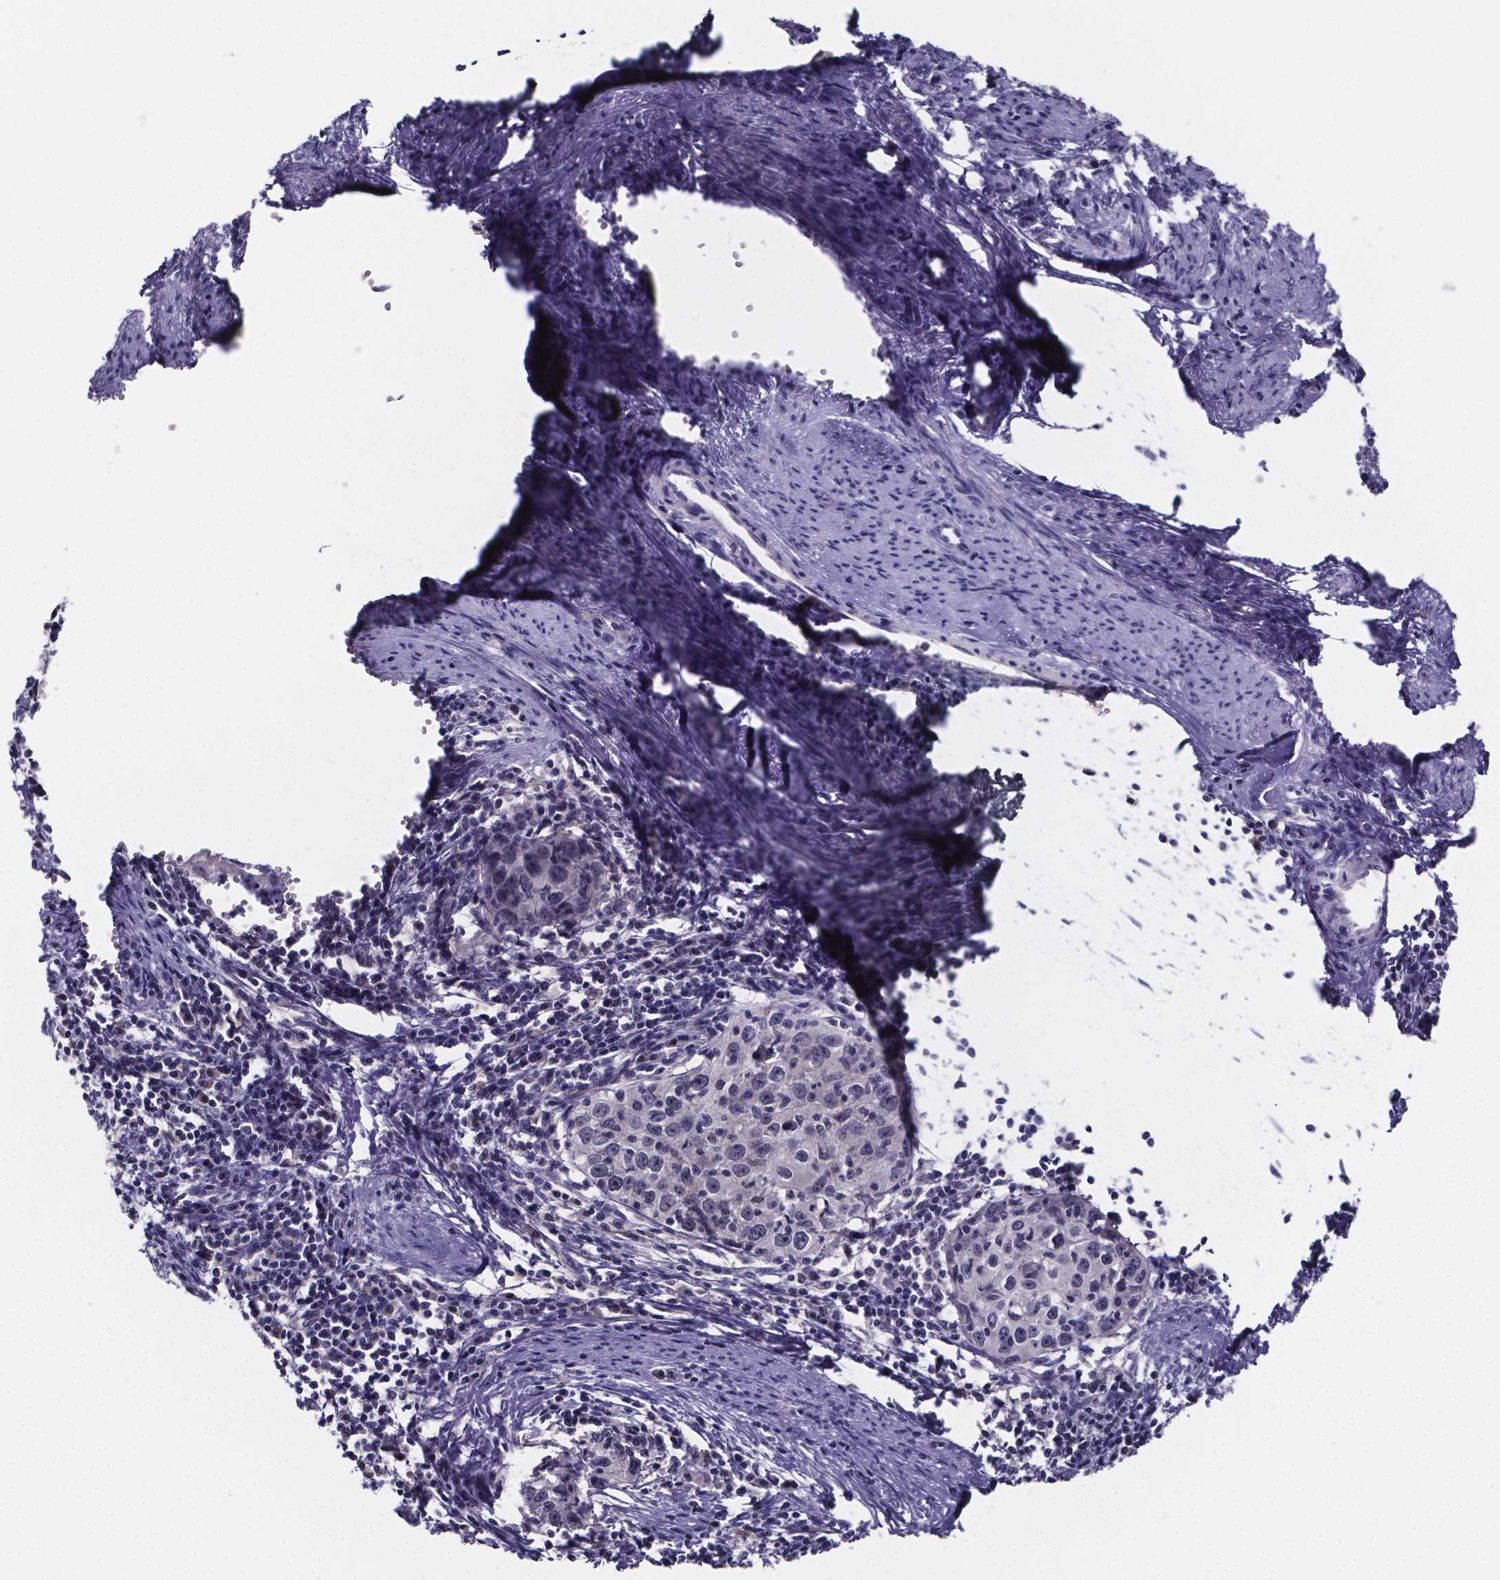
{"staining": {"intensity": "negative", "quantity": "none", "location": "none"}, "tissue": "cervical cancer", "cell_type": "Tumor cells", "image_type": "cancer", "snomed": [{"axis": "morphology", "description": "Squamous cell carcinoma, NOS"}, {"axis": "topography", "description": "Cervix"}], "caption": "Image shows no significant protein positivity in tumor cells of cervical squamous cell carcinoma.", "gene": "IZUMO1", "patient": {"sex": "female", "age": 40}}